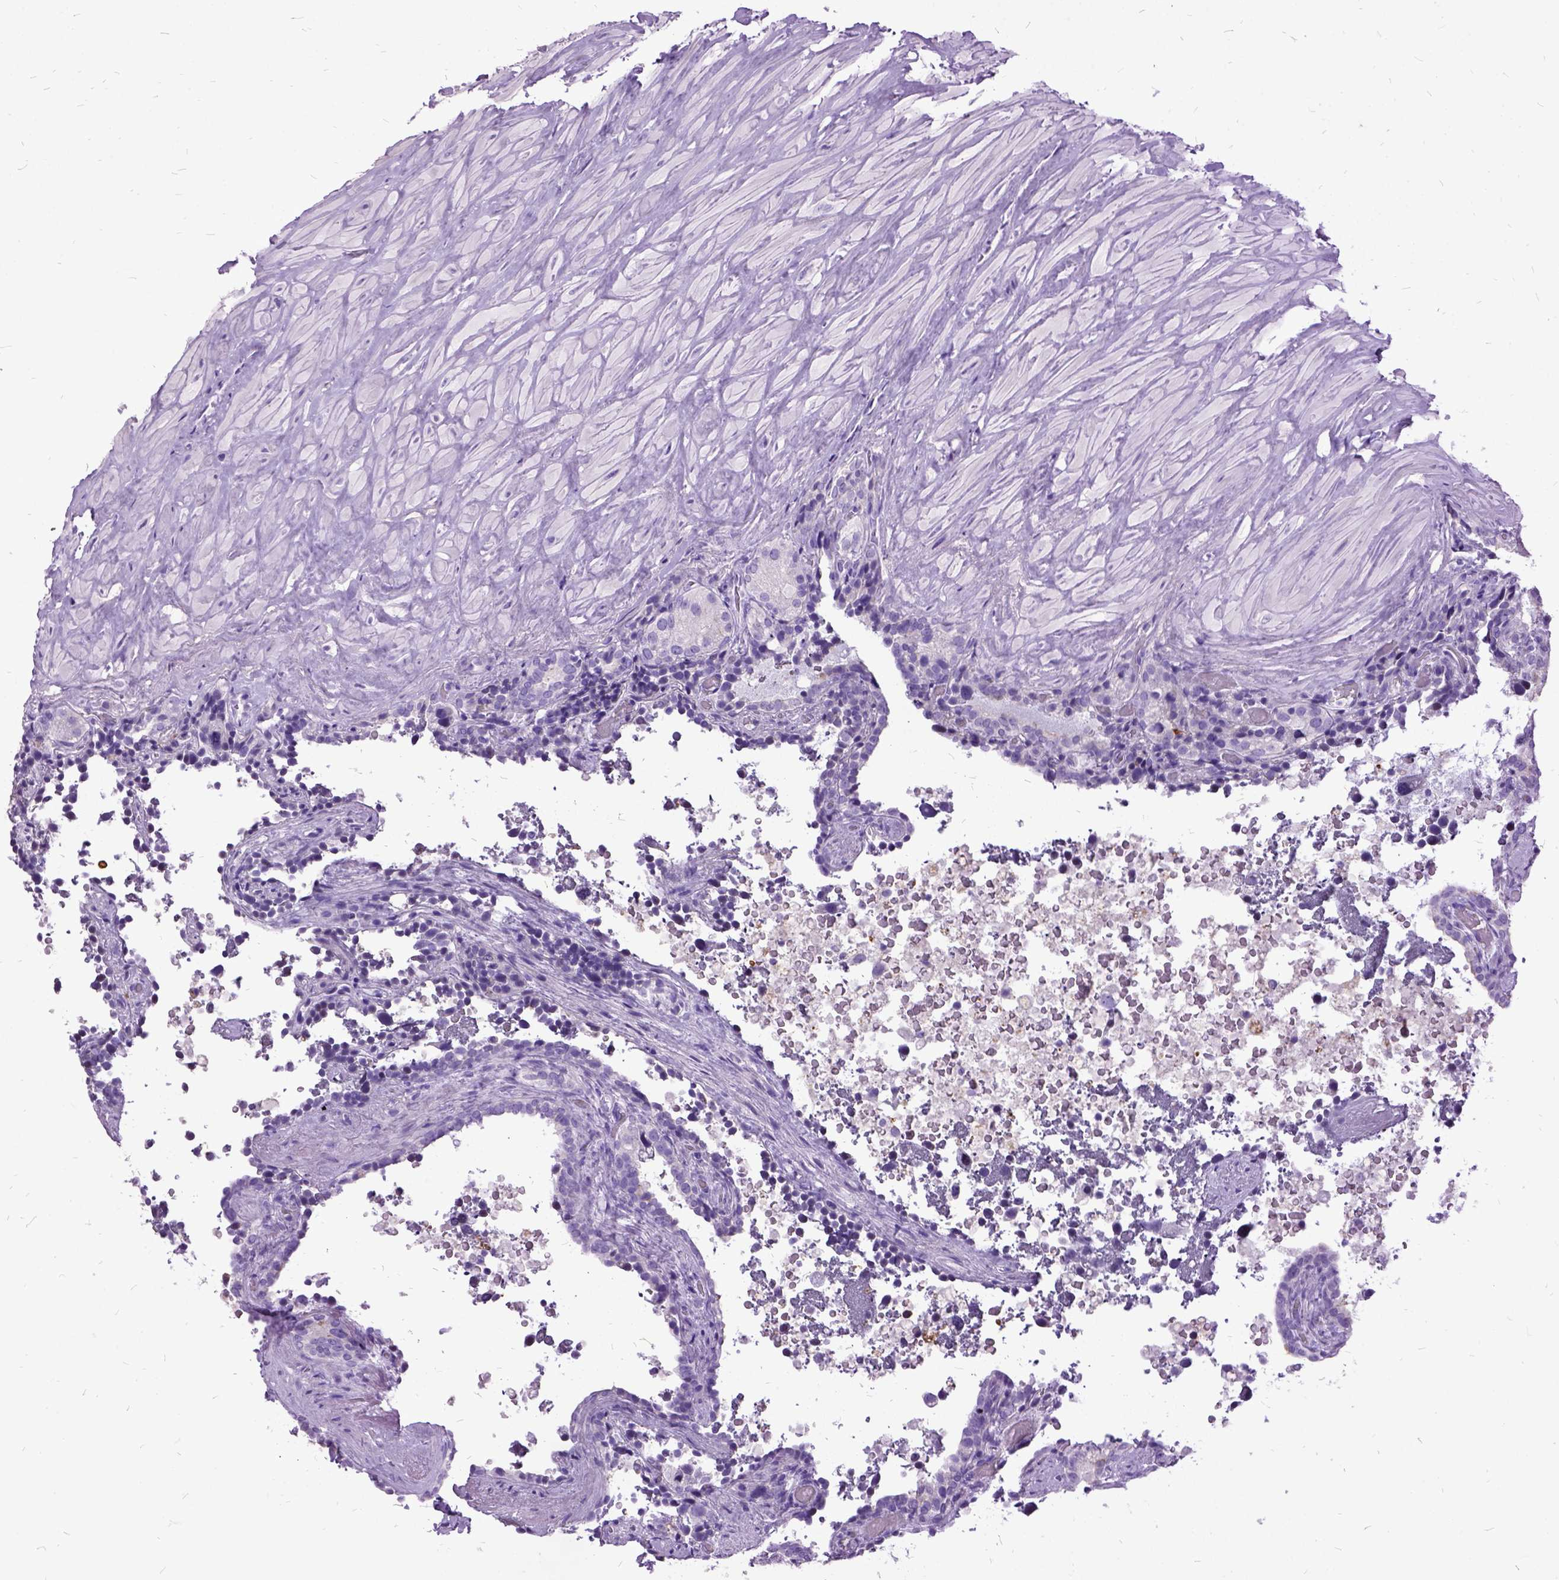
{"staining": {"intensity": "moderate", "quantity": "25%-75%", "location": "cytoplasmic/membranous"}, "tissue": "seminal vesicle", "cell_type": "Glandular cells", "image_type": "normal", "snomed": [{"axis": "morphology", "description": "Normal tissue, NOS"}, {"axis": "topography", "description": "Seminal veicle"}], "caption": "A micrograph of seminal vesicle stained for a protein displays moderate cytoplasmic/membranous brown staining in glandular cells. (DAB (3,3'-diaminobenzidine) IHC with brightfield microscopy, high magnification).", "gene": "MME", "patient": {"sex": "male", "age": 60}}